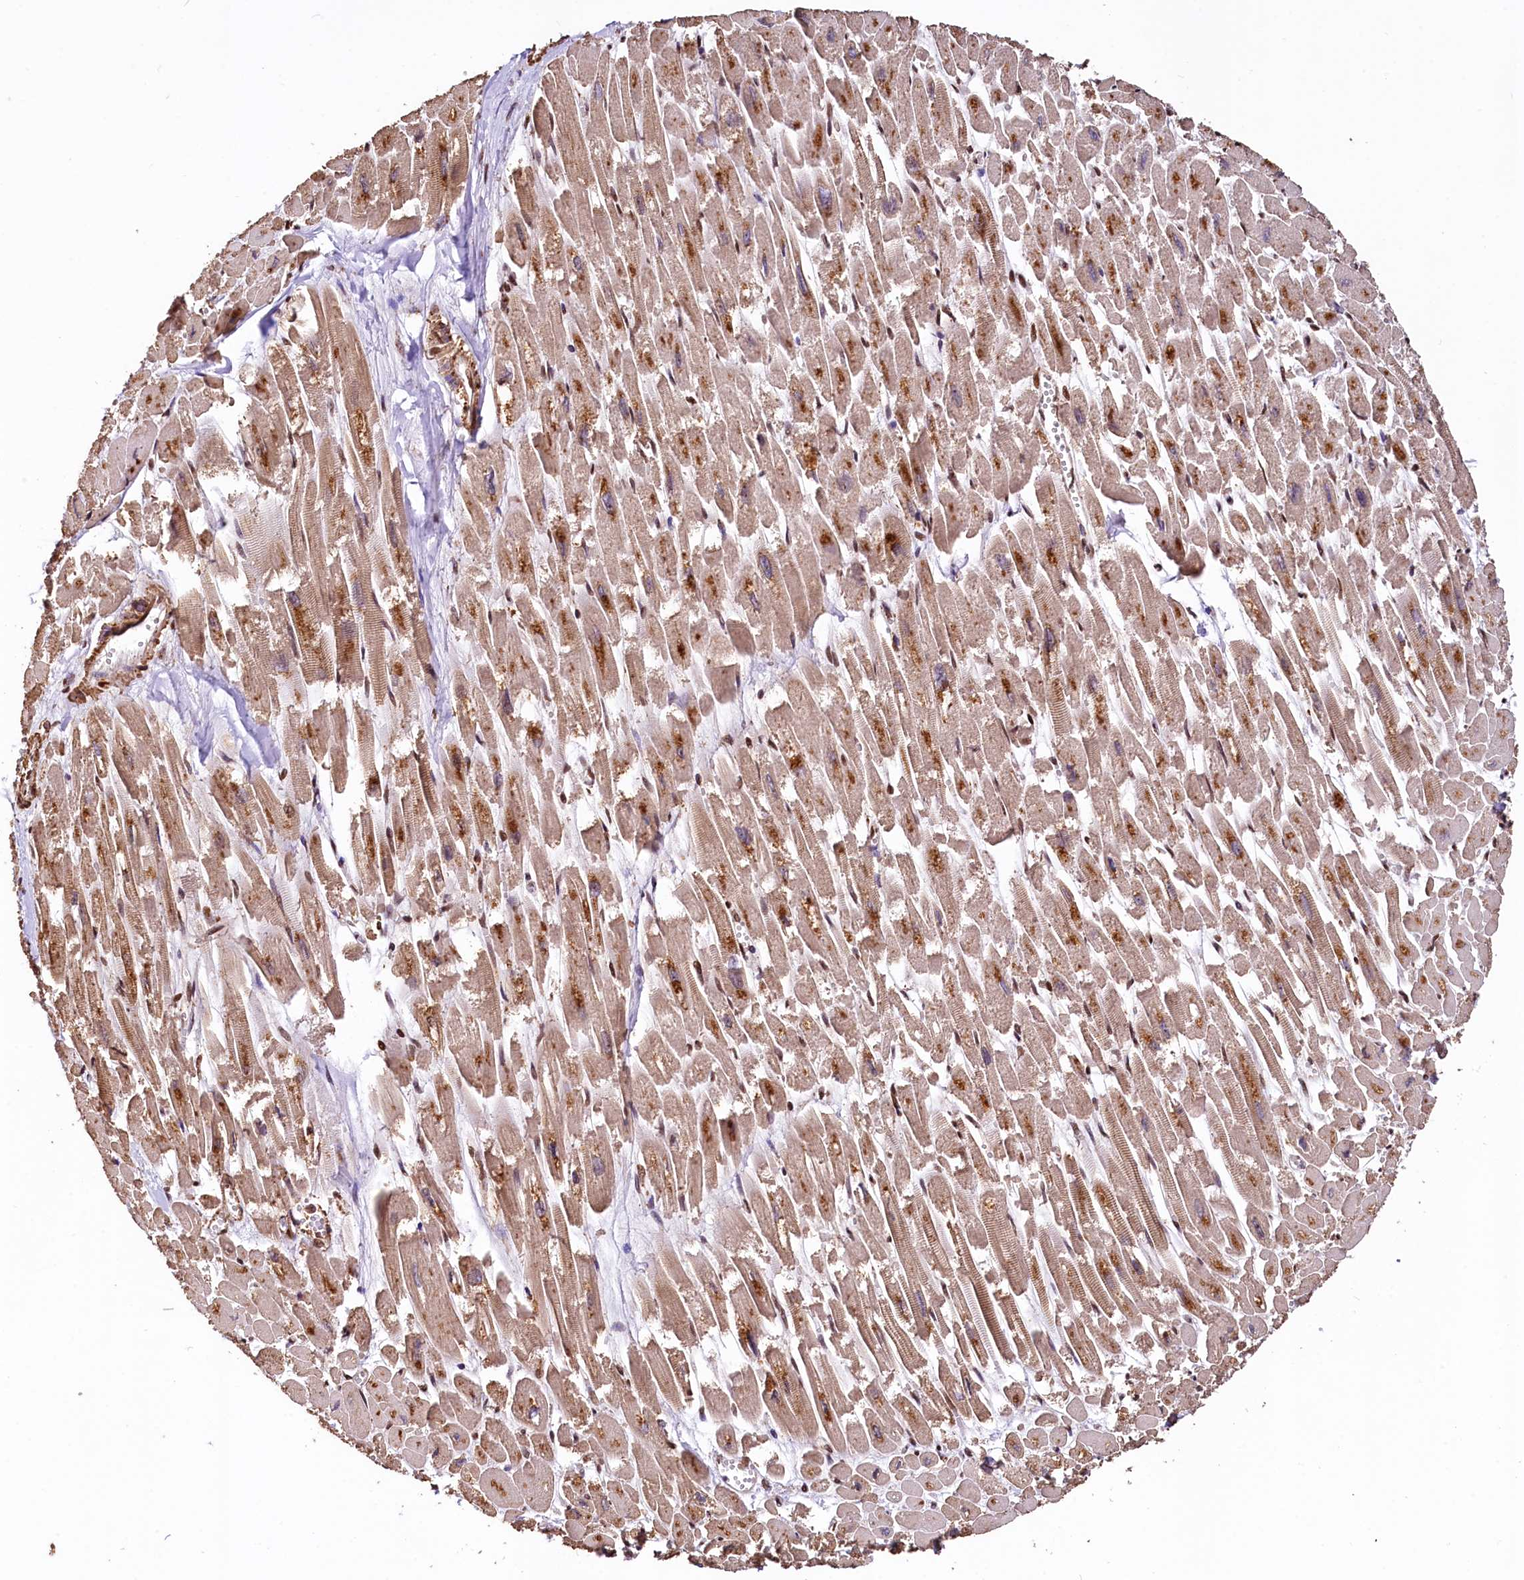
{"staining": {"intensity": "moderate", "quantity": ">75%", "location": "cytoplasmic/membranous,nuclear"}, "tissue": "heart muscle", "cell_type": "Cardiomyocytes", "image_type": "normal", "snomed": [{"axis": "morphology", "description": "Normal tissue, NOS"}, {"axis": "topography", "description": "Heart"}], "caption": "High-power microscopy captured an immunohistochemistry micrograph of unremarkable heart muscle, revealing moderate cytoplasmic/membranous,nuclear positivity in about >75% of cardiomyocytes.", "gene": "PDS5B", "patient": {"sex": "male", "age": 54}}